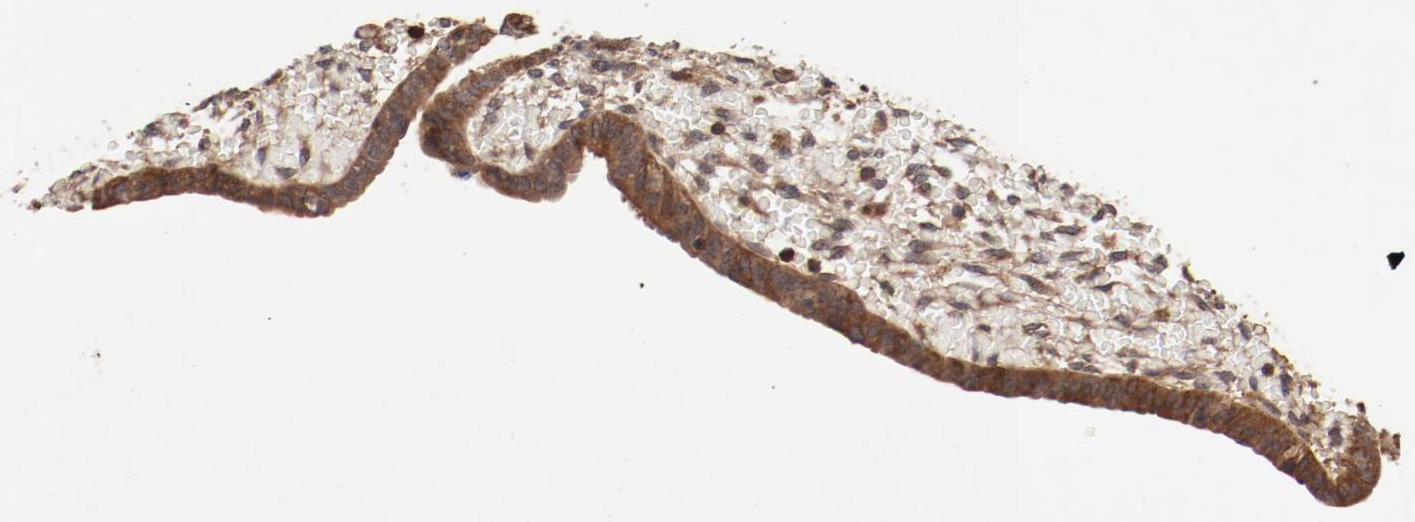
{"staining": {"intensity": "weak", "quantity": ">75%", "location": "cytoplasmic/membranous"}, "tissue": "endometrium", "cell_type": "Cells in endometrial stroma", "image_type": "normal", "snomed": [{"axis": "morphology", "description": "Normal tissue, NOS"}, {"axis": "topography", "description": "Endometrium"}], "caption": "Brown immunohistochemical staining in normal endometrium reveals weak cytoplasmic/membranous staining in approximately >75% of cells in endometrial stroma.", "gene": "GUF1", "patient": {"sex": "female", "age": 42}}